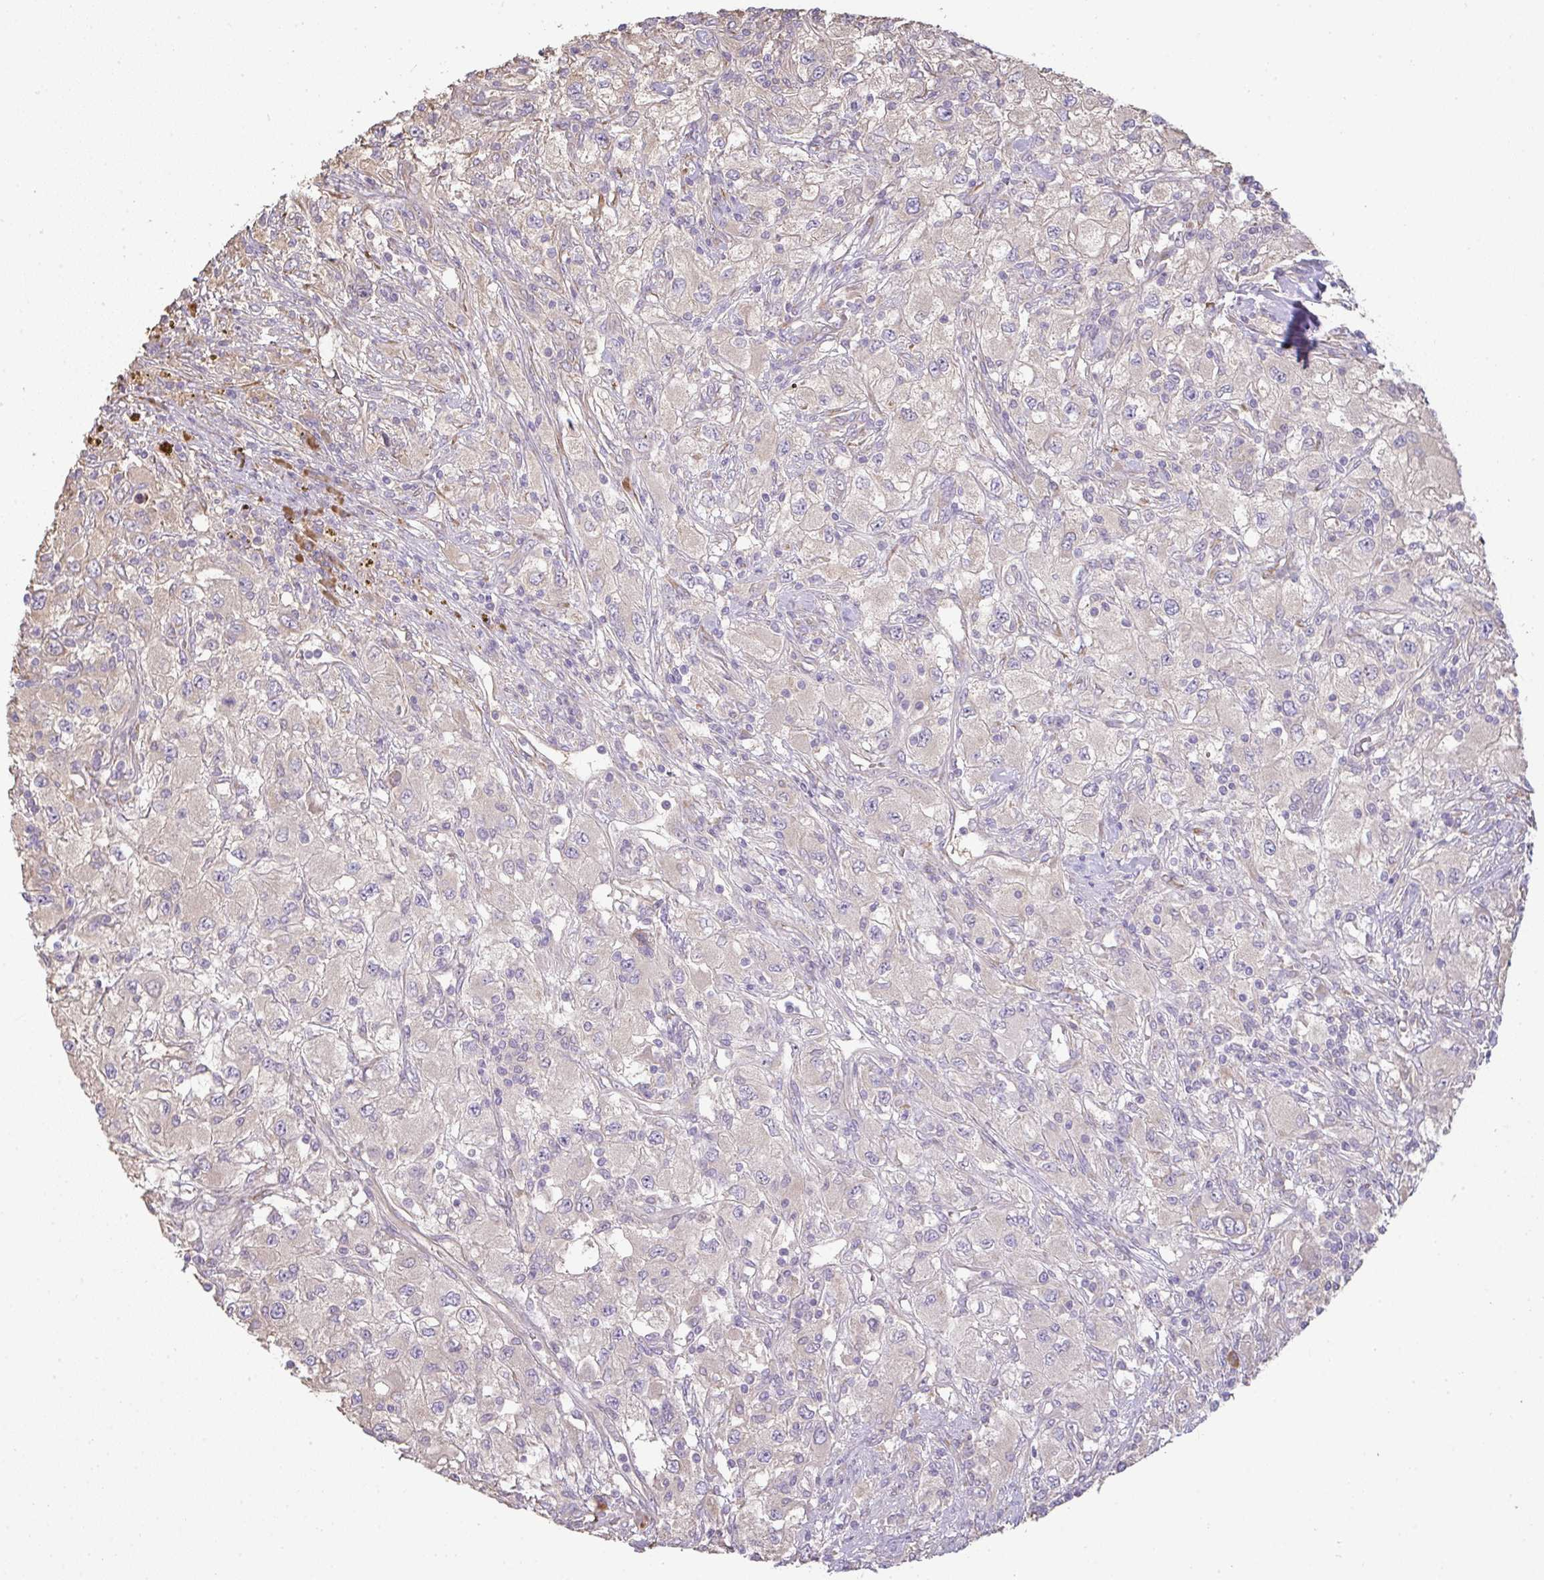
{"staining": {"intensity": "negative", "quantity": "none", "location": "none"}, "tissue": "renal cancer", "cell_type": "Tumor cells", "image_type": "cancer", "snomed": [{"axis": "morphology", "description": "Adenocarcinoma, NOS"}, {"axis": "topography", "description": "Kidney"}], "caption": "Immunohistochemical staining of renal cancer reveals no significant expression in tumor cells.", "gene": "BRINP3", "patient": {"sex": "female", "age": 67}}